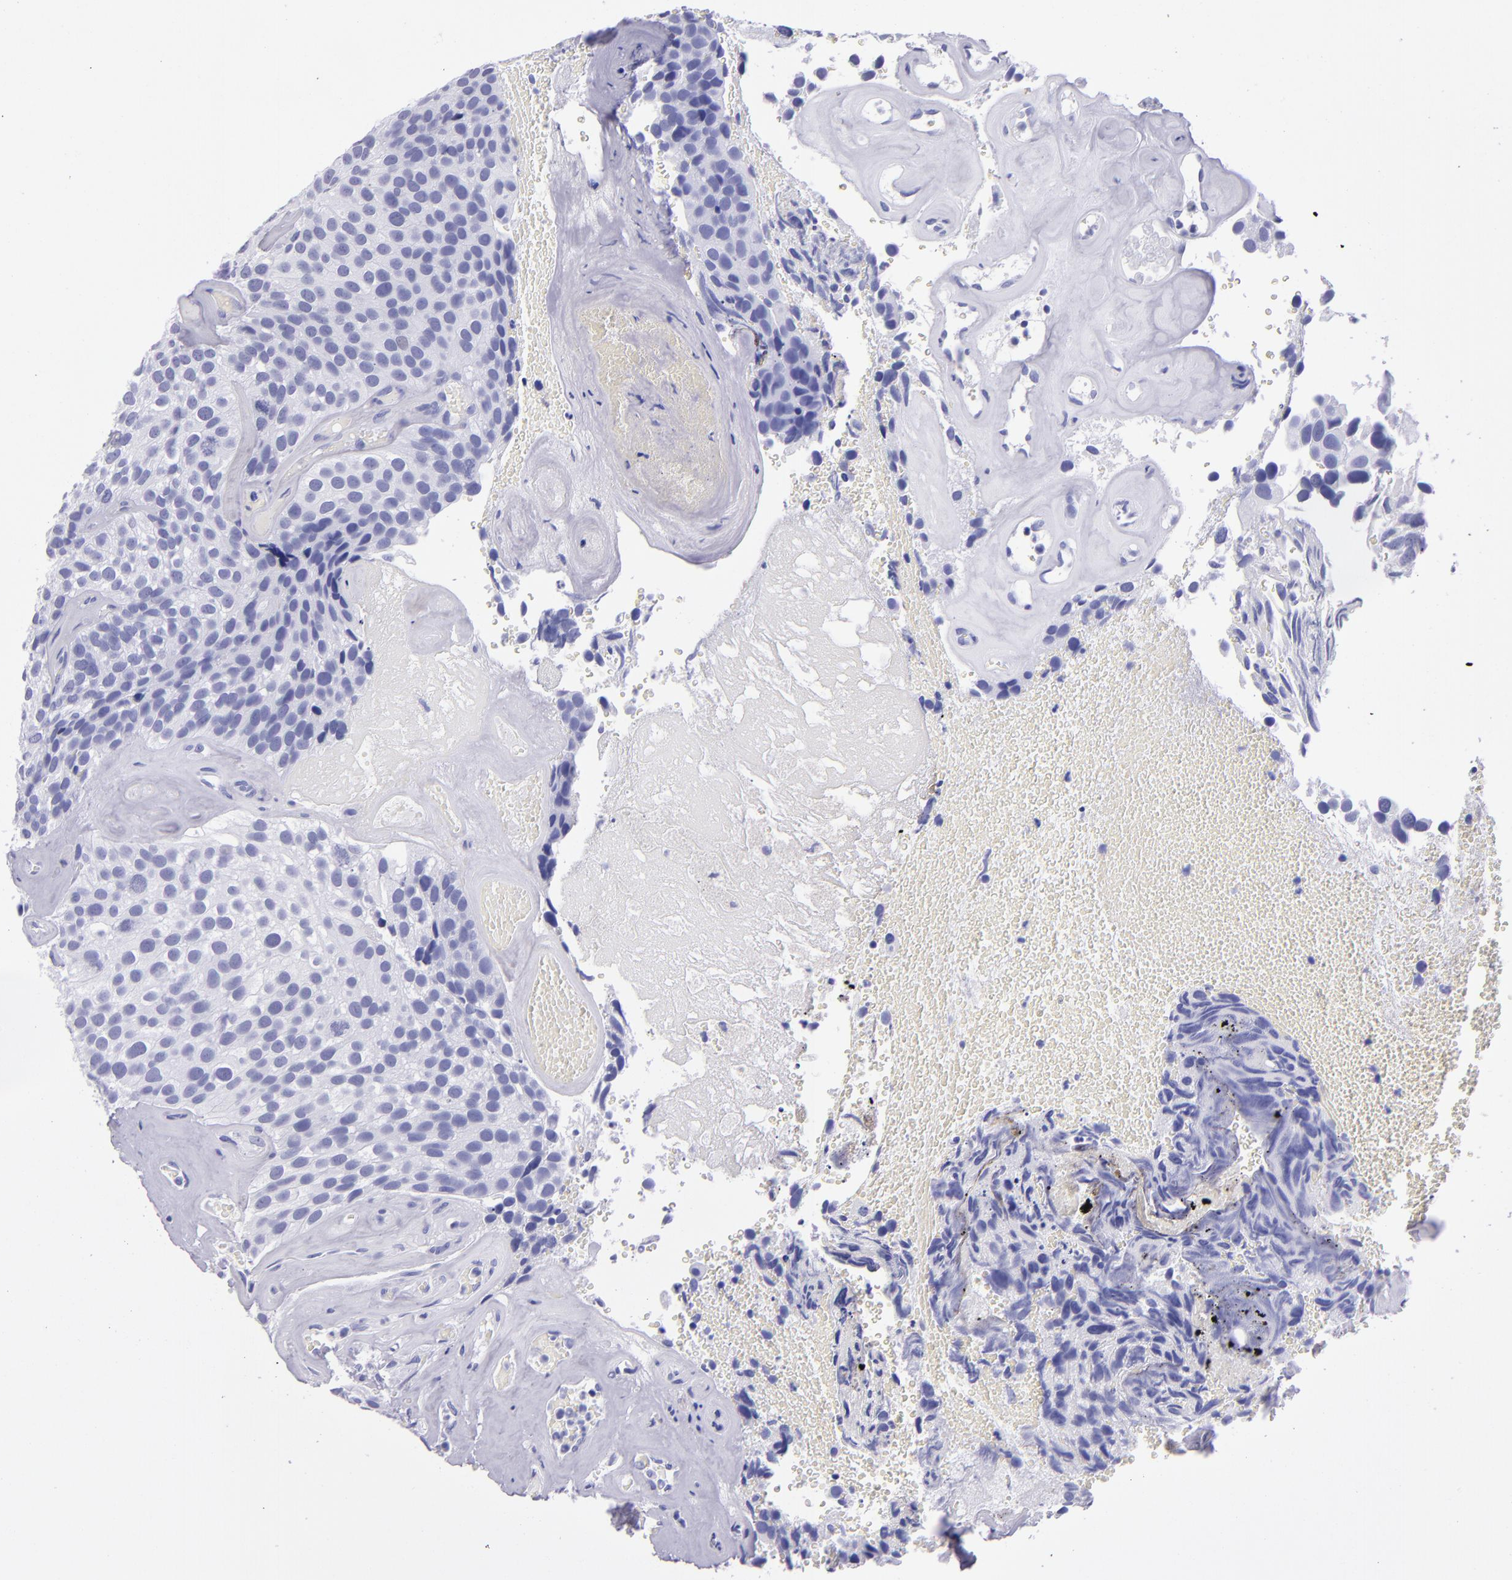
{"staining": {"intensity": "negative", "quantity": "none", "location": "none"}, "tissue": "urothelial cancer", "cell_type": "Tumor cells", "image_type": "cancer", "snomed": [{"axis": "morphology", "description": "Urothelial carcinoma, High grade"}, {"axis": "topography", "description": "Urinary bladder"}], "caption": "Image shows no protein staining in tumor cells of urothelial carcinoma (high-grade) tissue.", "gene": "TYRP1", "patient": {"sex": "male", "age": 72}}